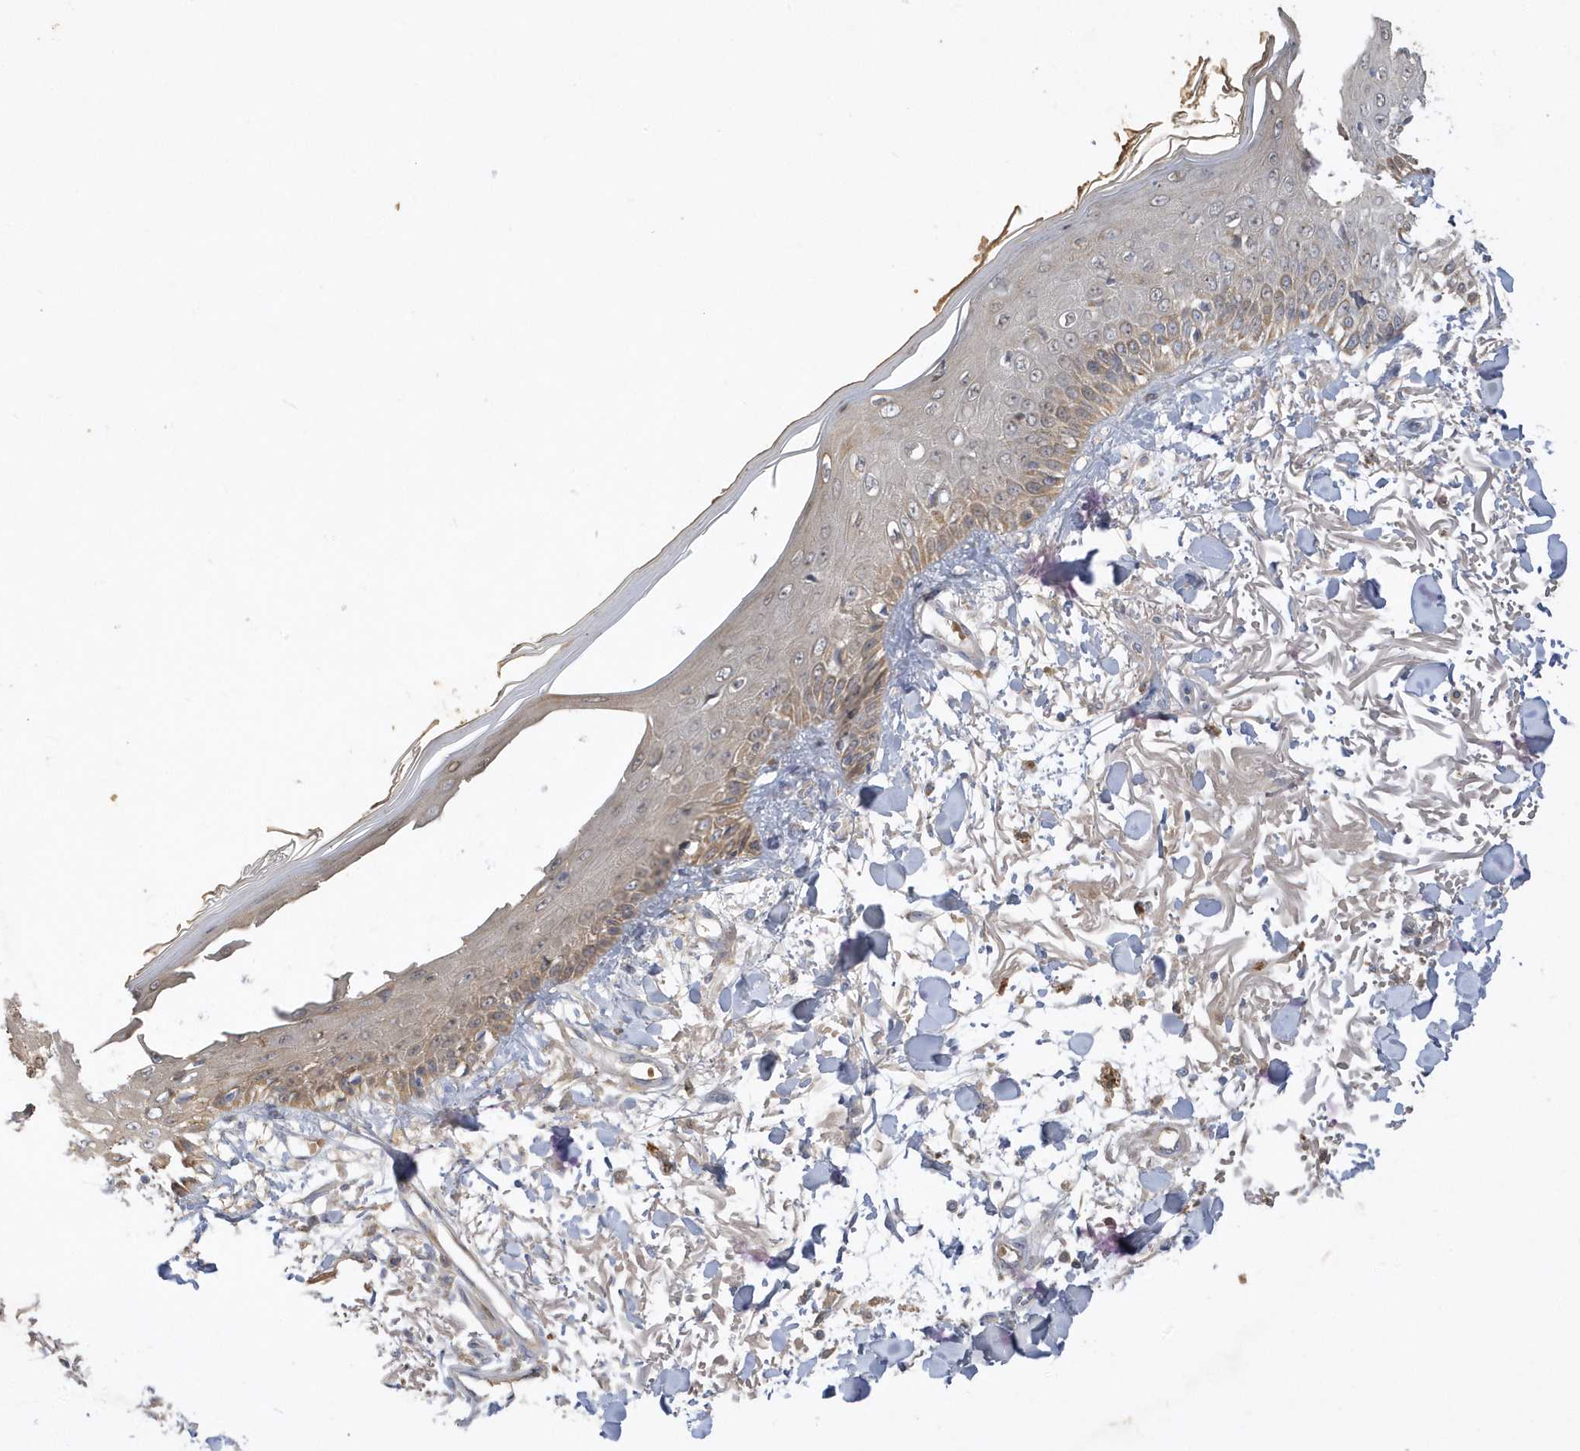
{"staining": {"intensity": "weak", "quantity": ">75%", "location": "cytoplasmic/membranous"}, "tissue": "skin", "cell_type": "Fibroblasts", "image_type": "normal", "snomed": [{"axis": "morphology", "description": "Normal tissue, NOS"}, {"axis": "morphology", "description": "Squamous cell carcinoma, NOS"}, {"axis": "topography", "description": "Skin"}, {"axis": "topography", "description": "Peripheral nerve tissue"}], "caption": "IHC (DAB) staining of benign skin displays weak cytoplasmic/membranous protein staining in about >75% of fibroblasts. Nuclei are stained in blue.", "gene": "DPP9", "patient": {"sex": "male", "age": 83}}